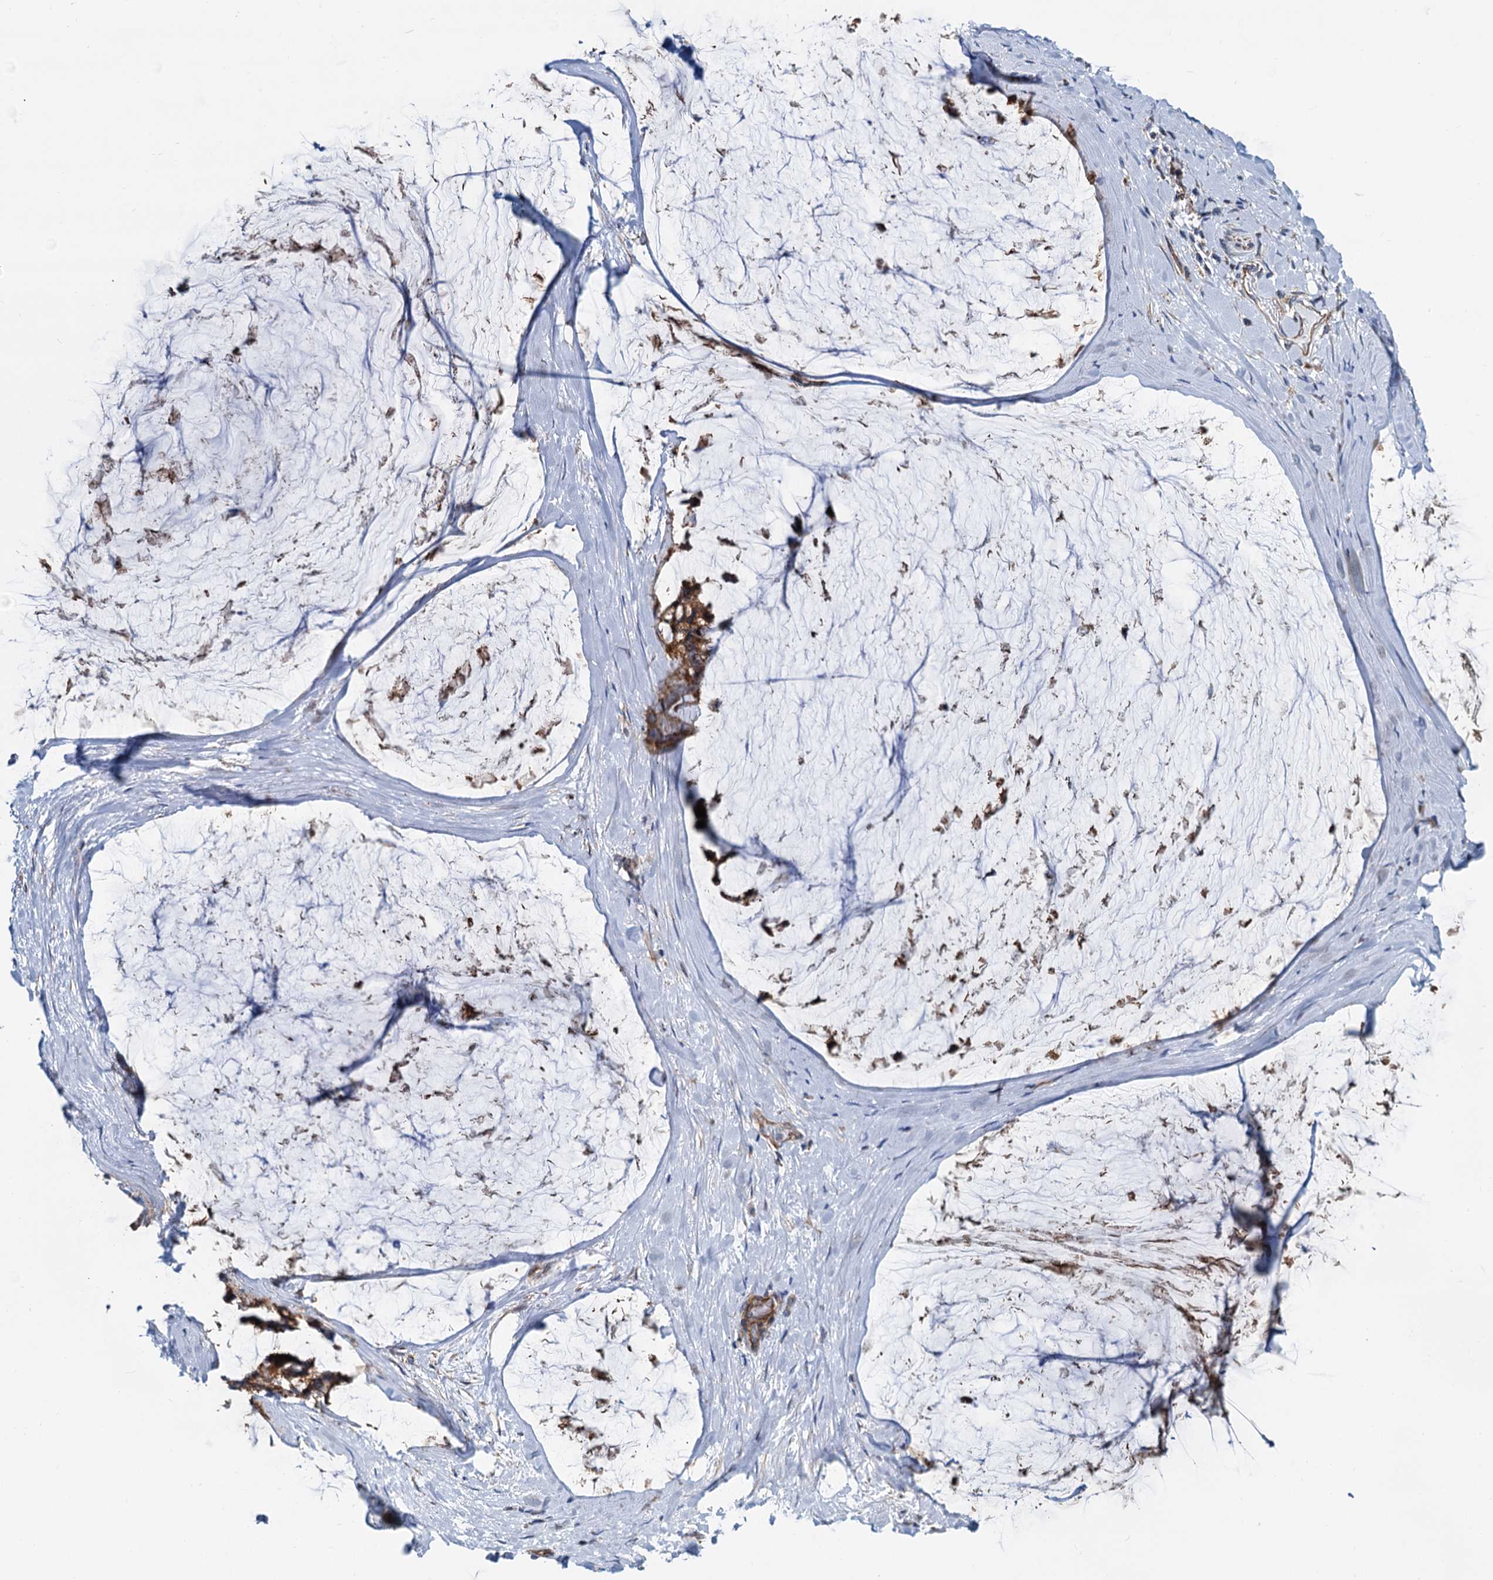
{"staining": {"intensity": "moderate", "quantity": ">75%", "location": "cytoplasmic/membranous"}, "tissue": "ovarian cancer", "cell_type": "Tumor cells", "image_type": "cancer", "snomed": [{"axis": "morphology", "description": "Cystadenocarcinoma, mucinous, NOS"}, {"axis": "topography", "description": "Ovary"}], "caption": "Protein expression analysis of mucinous cystadenocarcinoma (ovarian) reveals moderate cytoplasmic/membranous positivity in about >75% of tumor cells.", "gene": "PSEN1", "patient": {"sex": "female", "age": 39}}